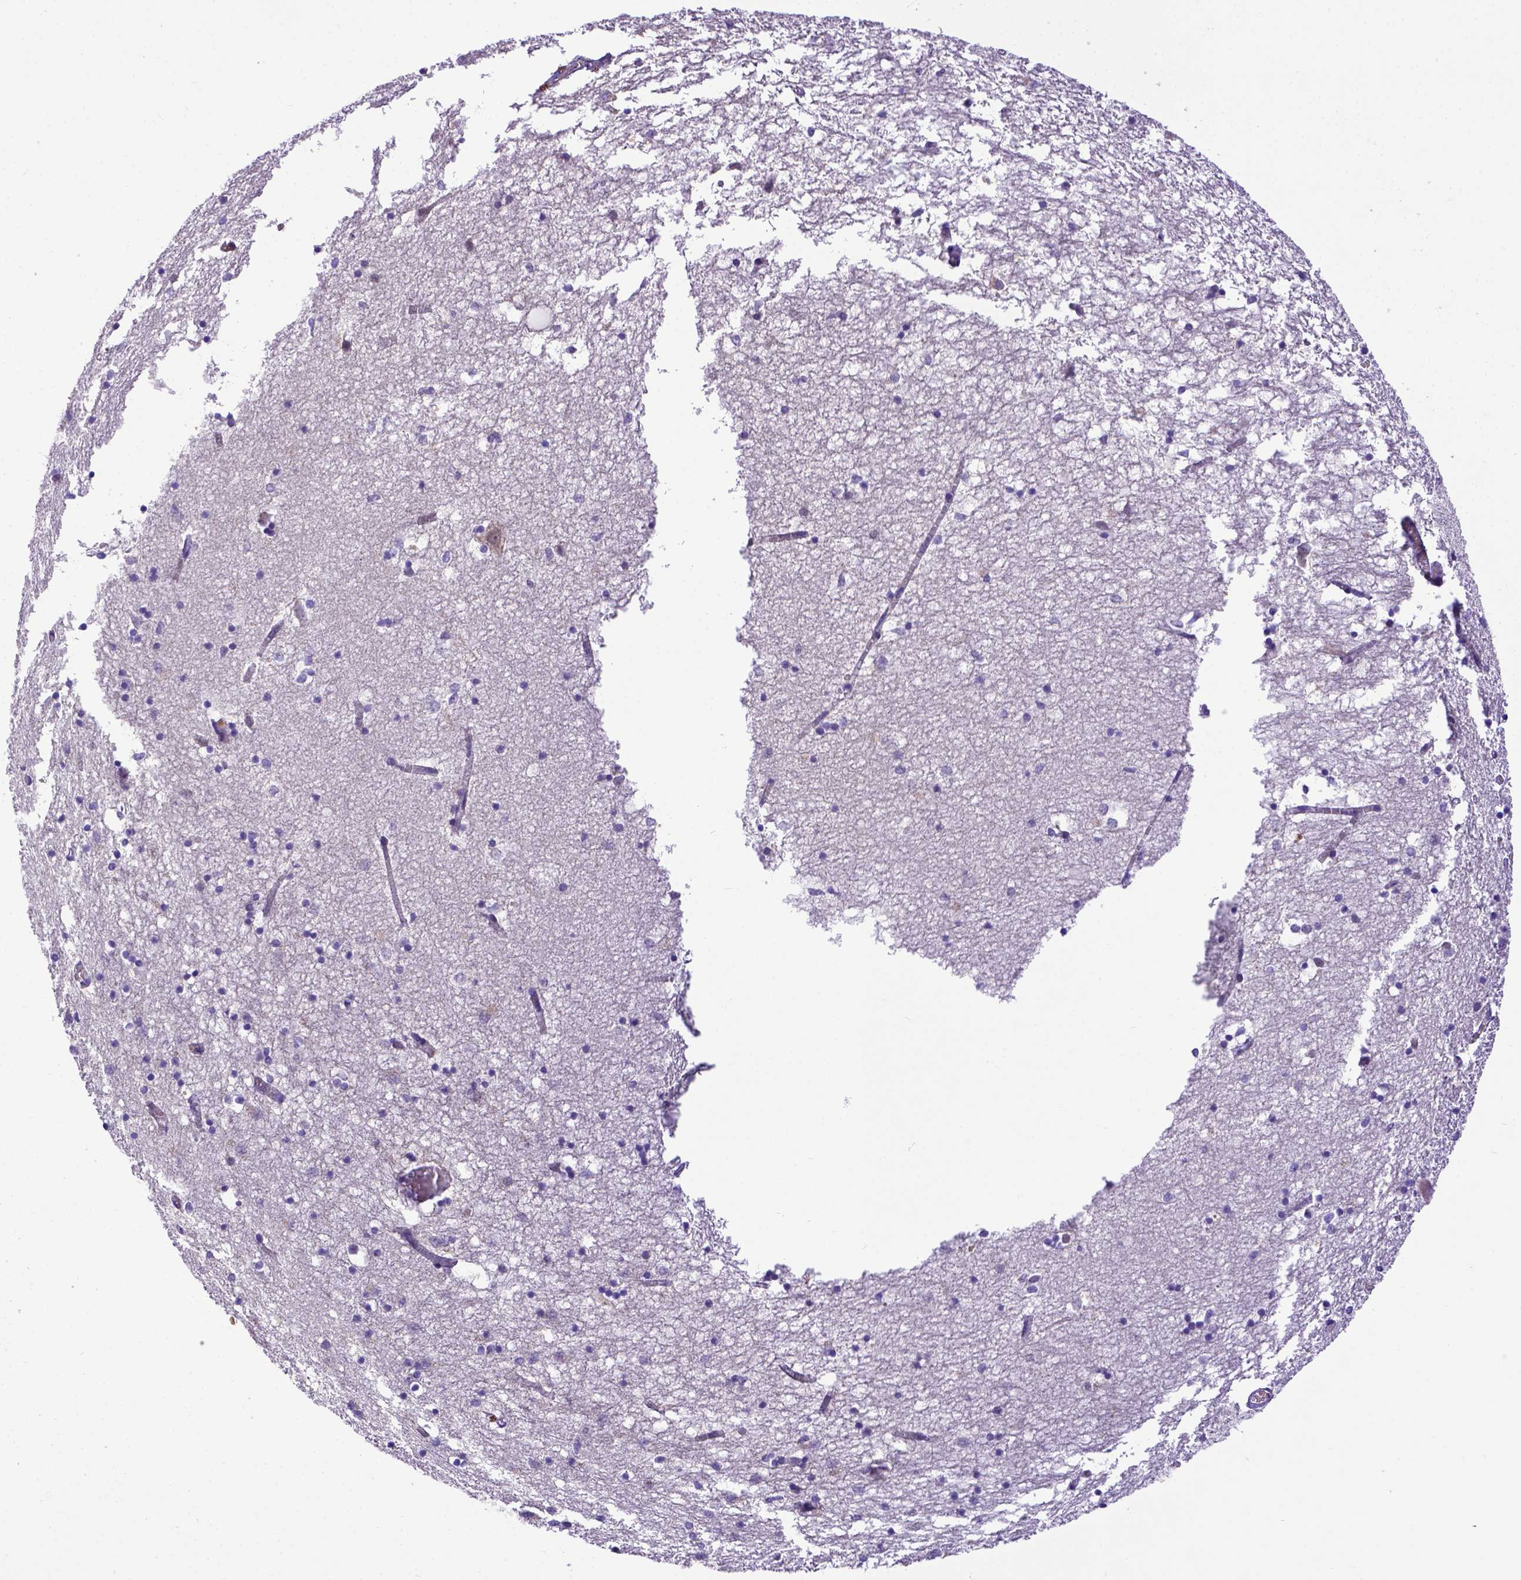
{"staining": {"intensity": "negative", "quantity": "none", "location": "none"}, "tissue": "hippocampus", "cell_type": "Glial cells", "image_type": "normal", "snomed": [{"axis": "morphology", "description": "Normal tissue, NOS"}, {"axis": "topography", "description": "Lateral ventricle wall"}, {"axis": "topography", "description": "Hippocampus"}], "caption": "IHC photomicrograph of benign human hippocampus stained for a protein (brown), which displays no expression in glial cells.", "gene": "CFAP300", "patient": {"sex": "female", "age": 63}}